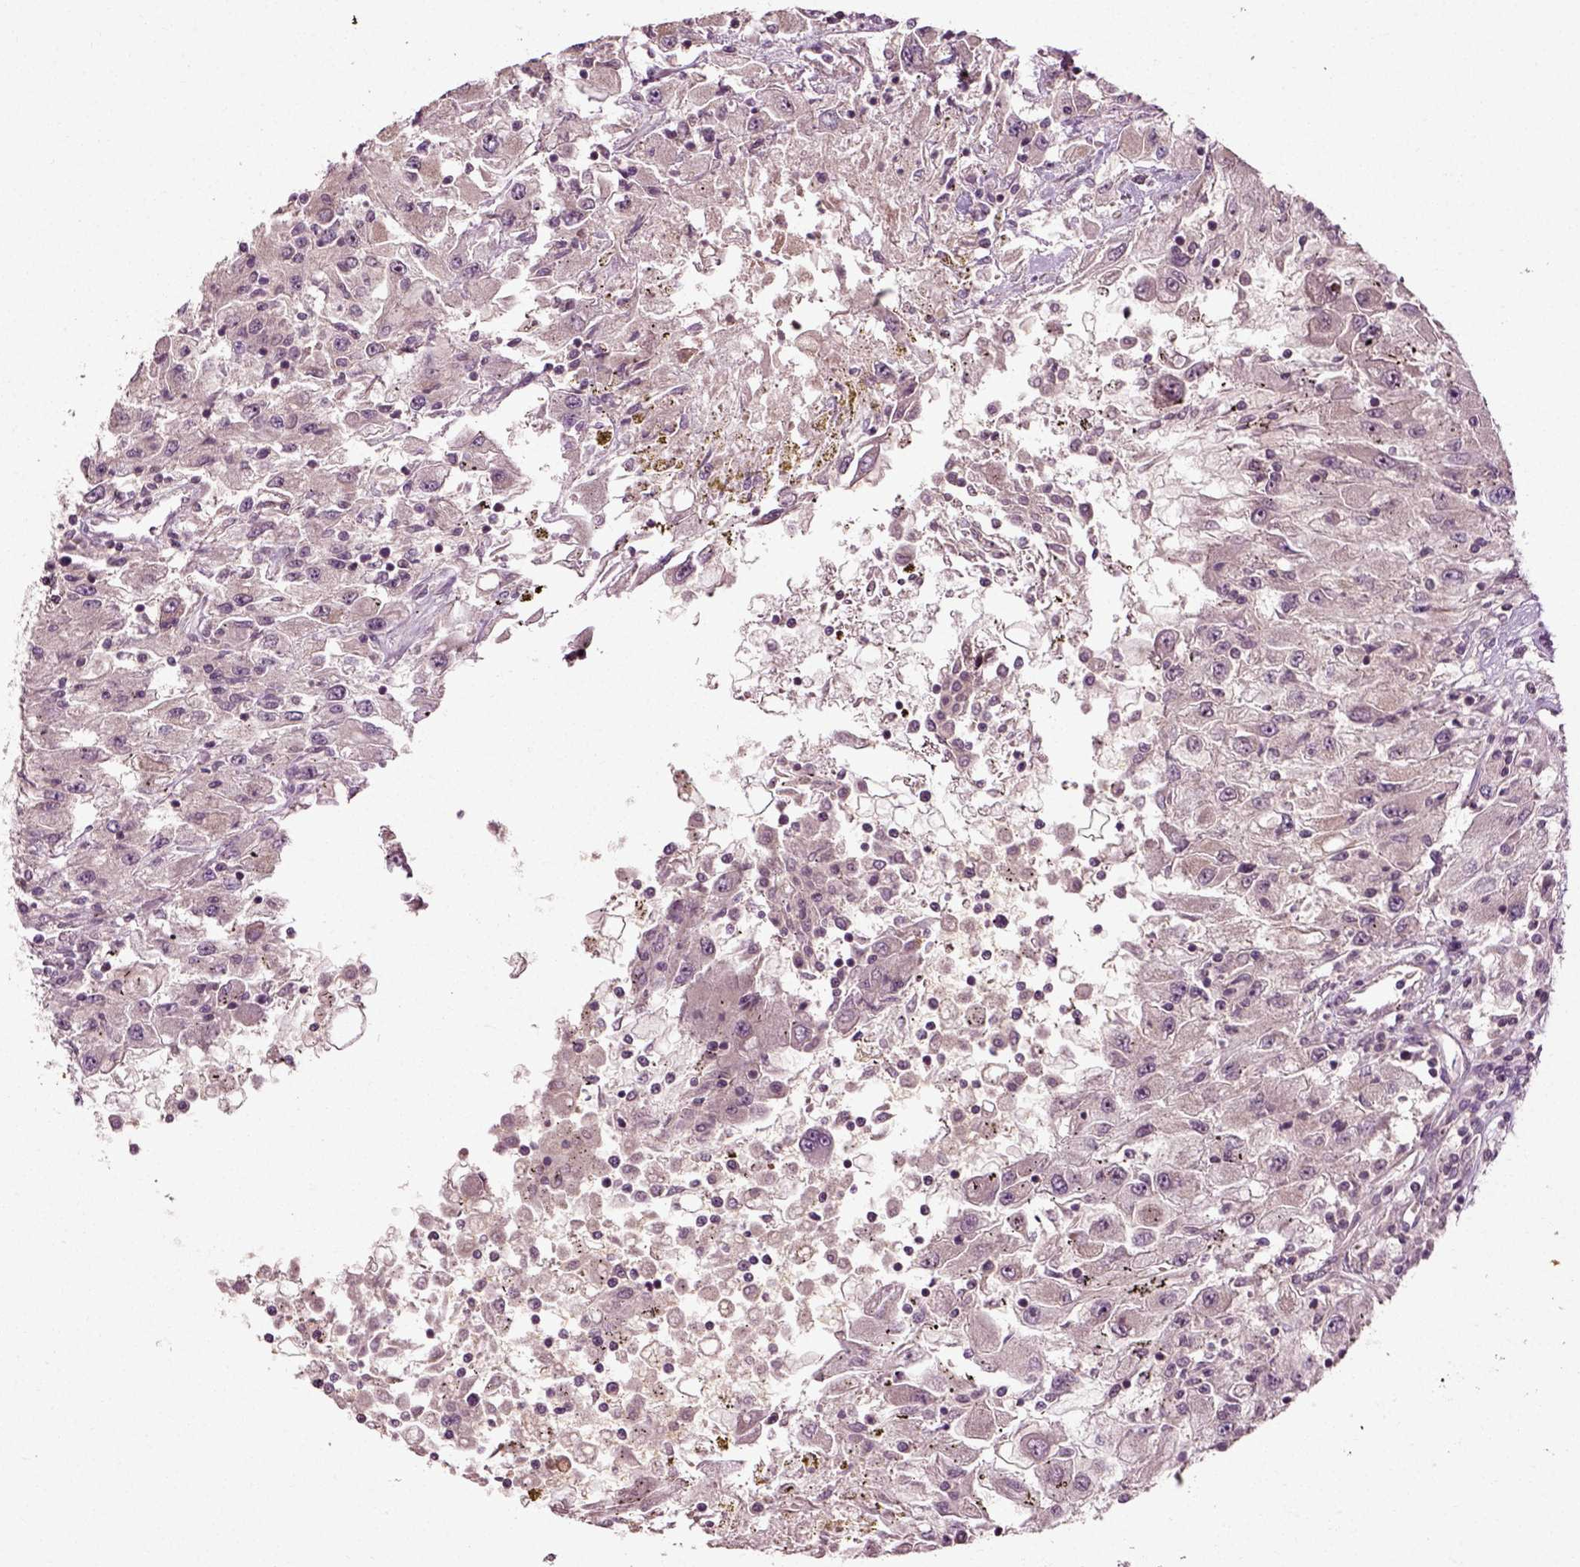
{"staining": {"intensity": "negative", "quantity": "none", "location": "none"}, "tissue": "renal cancer", "cell_type": "Tumor cells", "image_type": "cancer", "snomed": [{"axis": "morphology", "description": "Adenocarcinoma, NOS"}, {"axis": "topography", "description": "Kidney"}], "caption": "This photomicrograph is of renal adenocarcinoma stained with IHC to label a protein in brown with the nuclei are counter-stained blue. There is no expression in tumor cells. (Immunohistochemistry, brightfield microscopy, high magnification).", "gene": "PLCD3", "patient": {"sex": "female", "age": 67}}